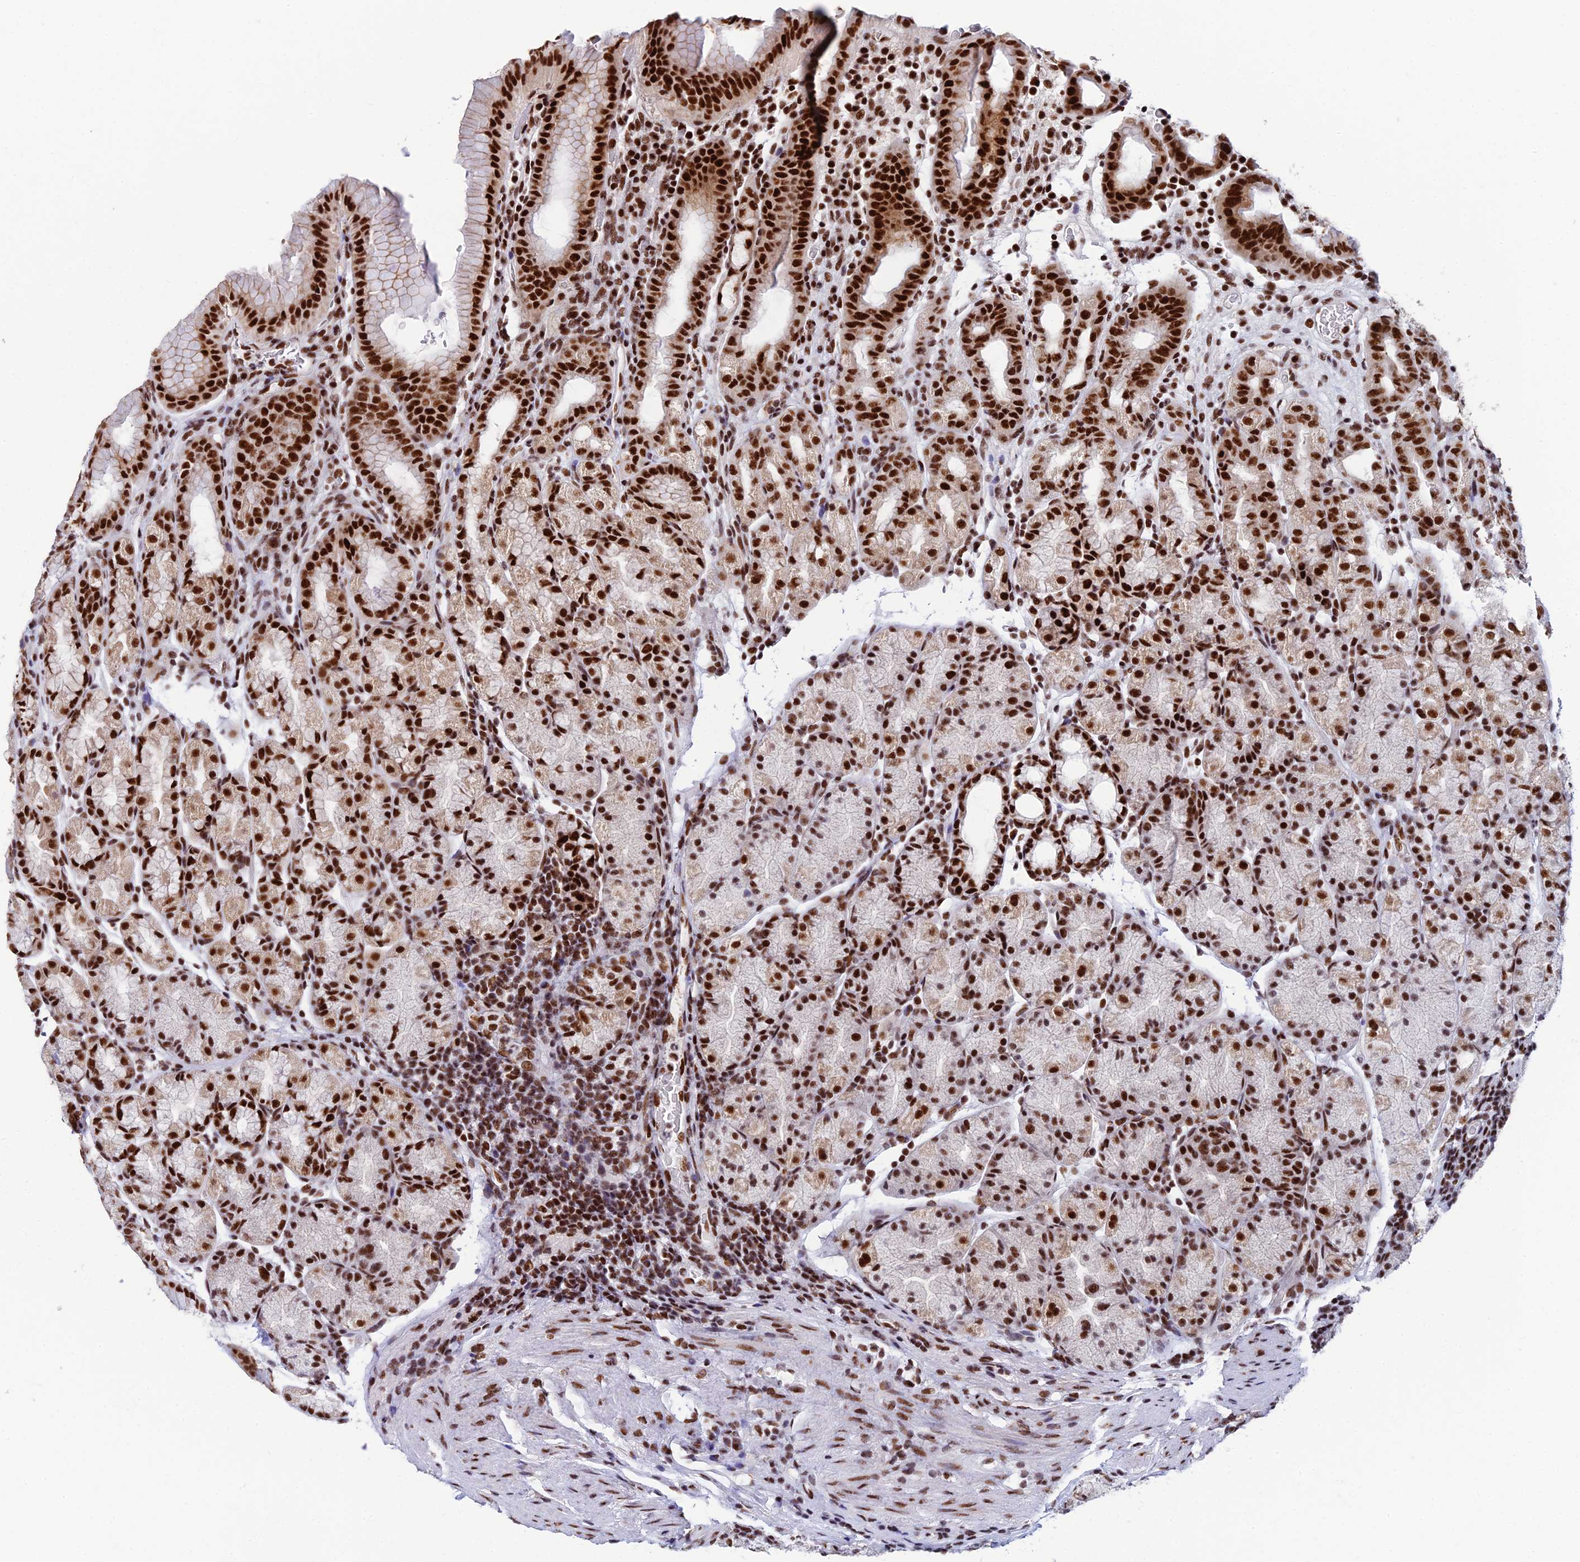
{"staining": {"intensity": "strong", "quantity": ">75%", "location": "nuclear"}, "tissue": "stomach", "cell_type": "Glandular cells", "image_type": "normal", "snomed": [{"axis": "morphology", "description": "Normal tissue, NOS"}, {"axis": "topography", "description": "Stomach, upper"}, {"axis": "topography", "description": "Stomach, lower"}, {"axis": "topography", "description": "Small intestine"}], "caption": "Immunohistochemical staining of benign stomach shows high levels of strong nuclear staining in about >75% of glandular cells.", "gene": "USP22", "patient": {"sex": "male", "age": 68}}